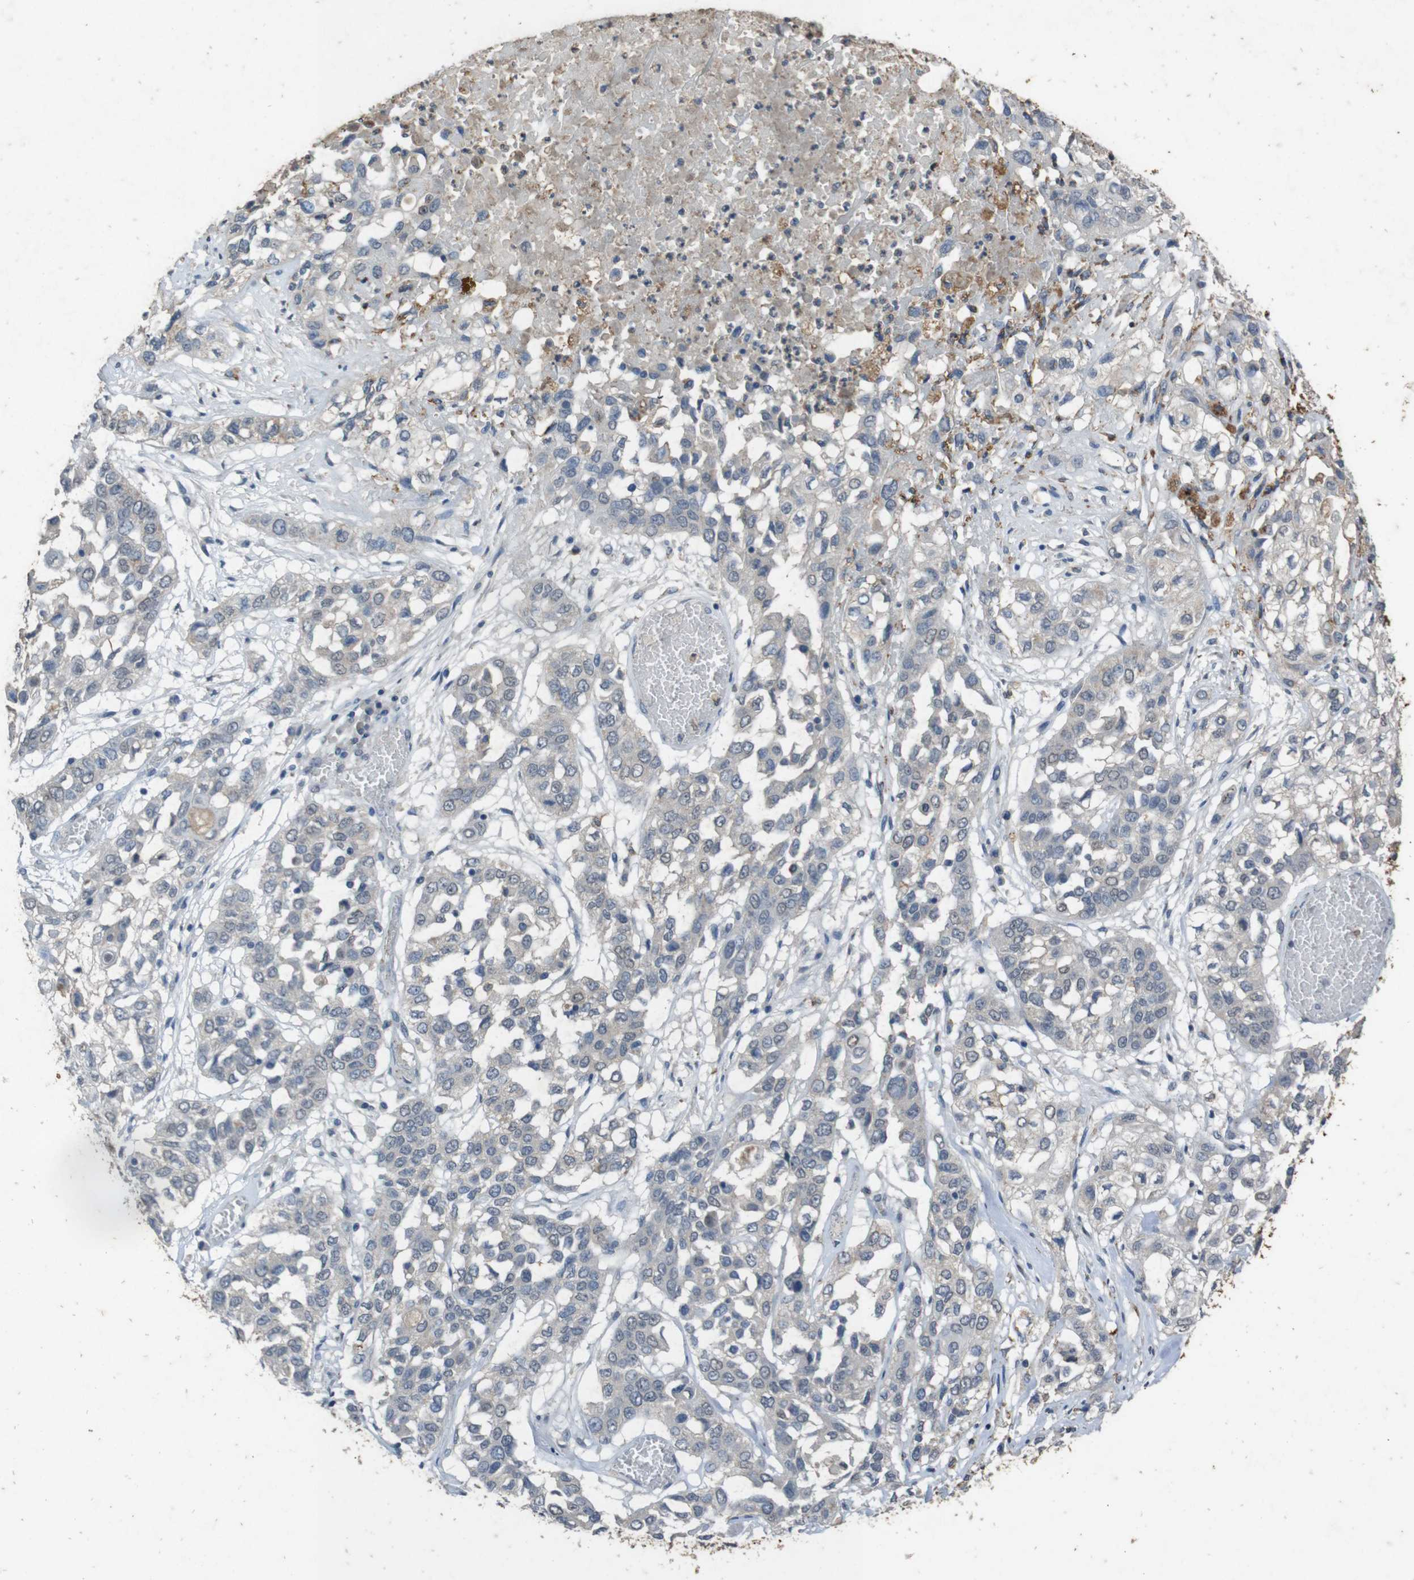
{"staining": {"intensity": "negative", "quantity": "none", "location": "none"}, "tissue": "lung cancer", "cell_type": "Tumor cells", "image_type": "cancer", "snomed": [{"axis": "morphology", "description": "Squamous cell carcinoma, NOS"}, {"axis": "topography", "description": "Lung"}], "caption": "An image of lung cancer stained for a protein demonstrates no brown staining in tumor cells.", "gene": "STBD1", "patient": {"sex": "male", "age": 71}}